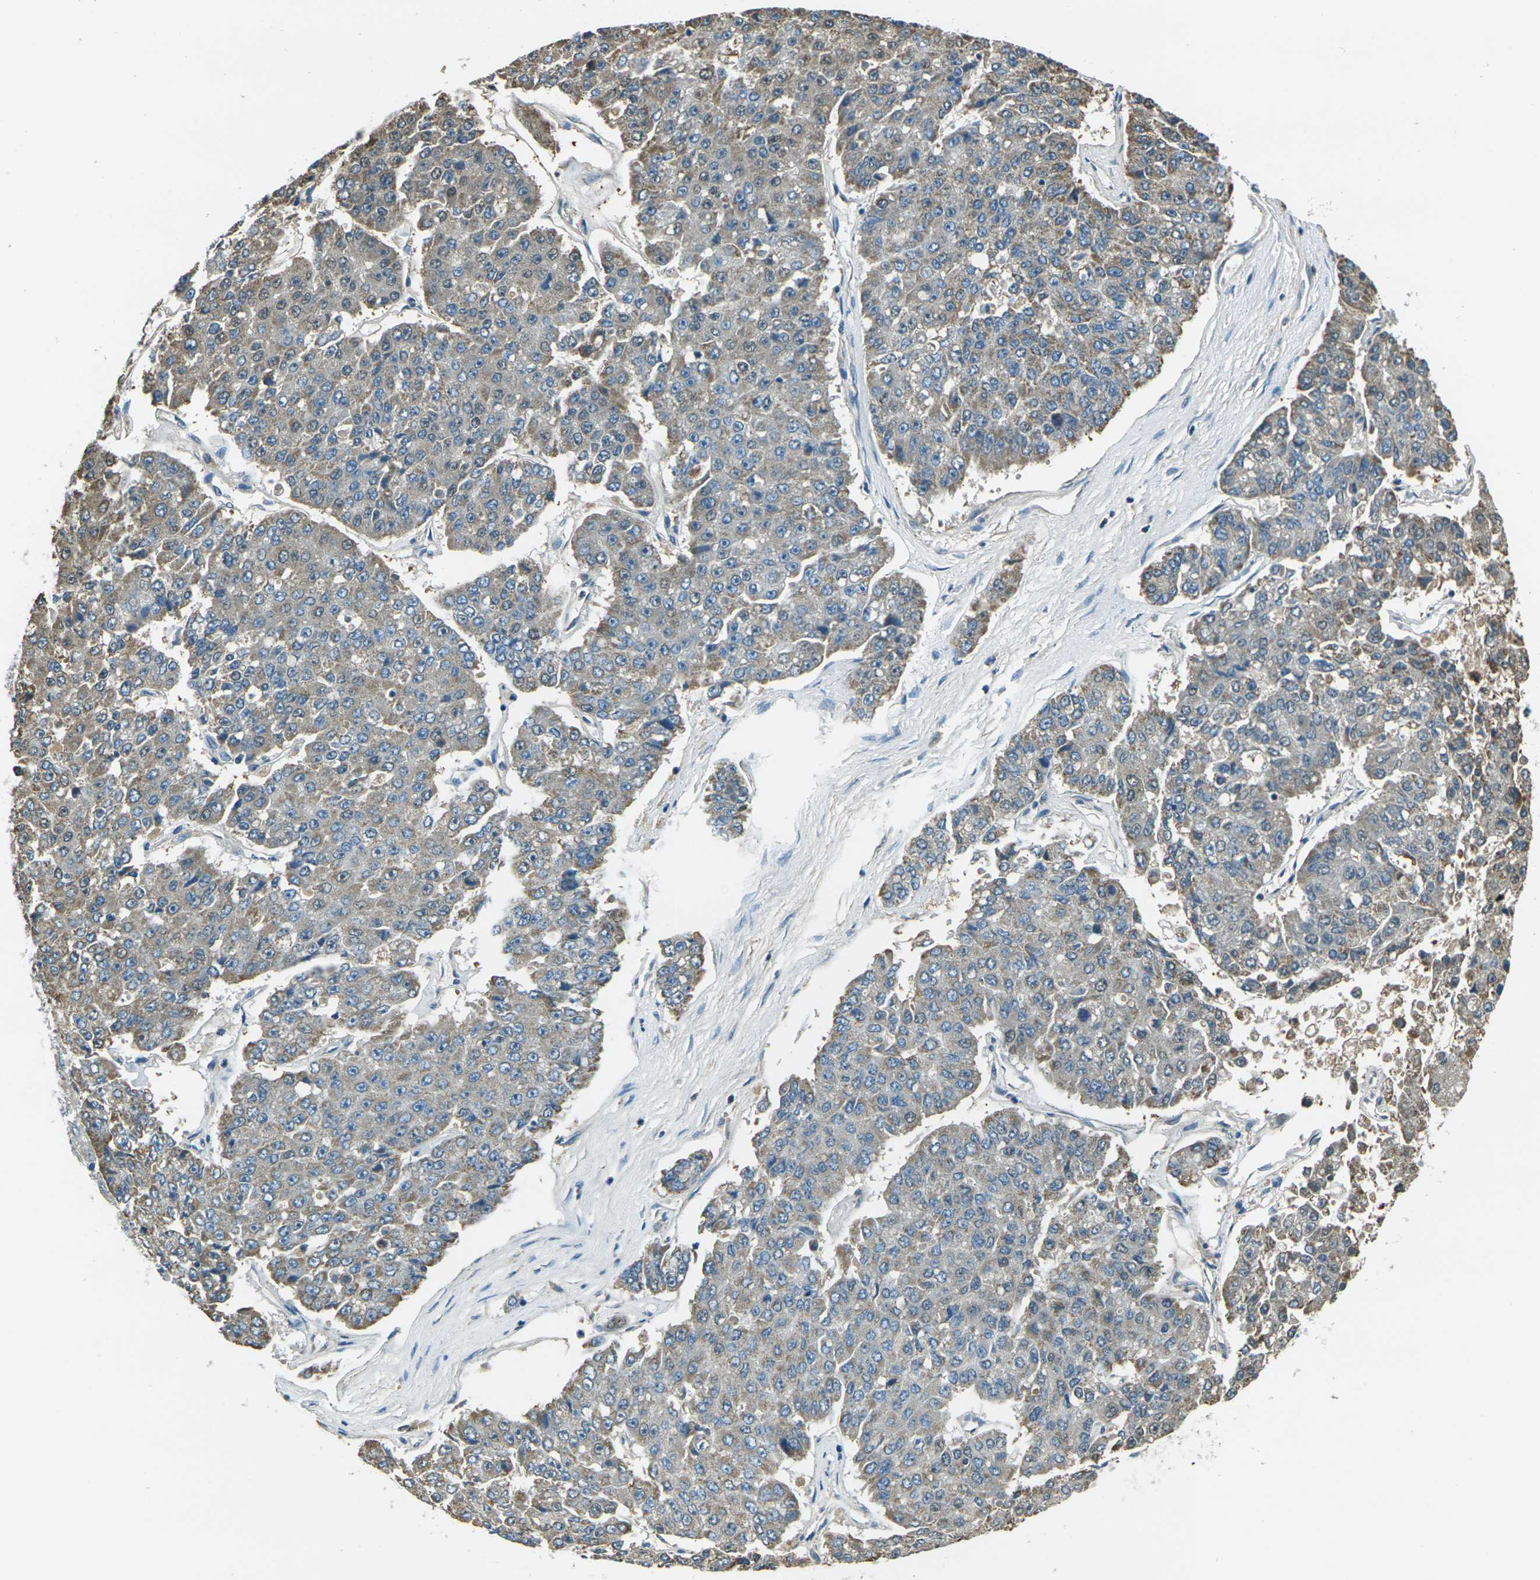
{"staining": {"intensity": "moderate", "quantity": ">75%", "location": "cytoplasmic/membranous"}, "tissue": "pancreatic cancer", "cell_type": "Tumor cells", "image_type": "cancer", "snomed": [{"axis": "morphology", "description": "Adenocarcinoma, NOS"}, {"axis": "topography", "description": "Pancreas"}], "caption": "Adenocarcinoma (pancreatic) stained with a protein marker displays moderate staining in tumor cells.", "gene": "IRF3", "patient": {"sex": "male", "age": 50}}